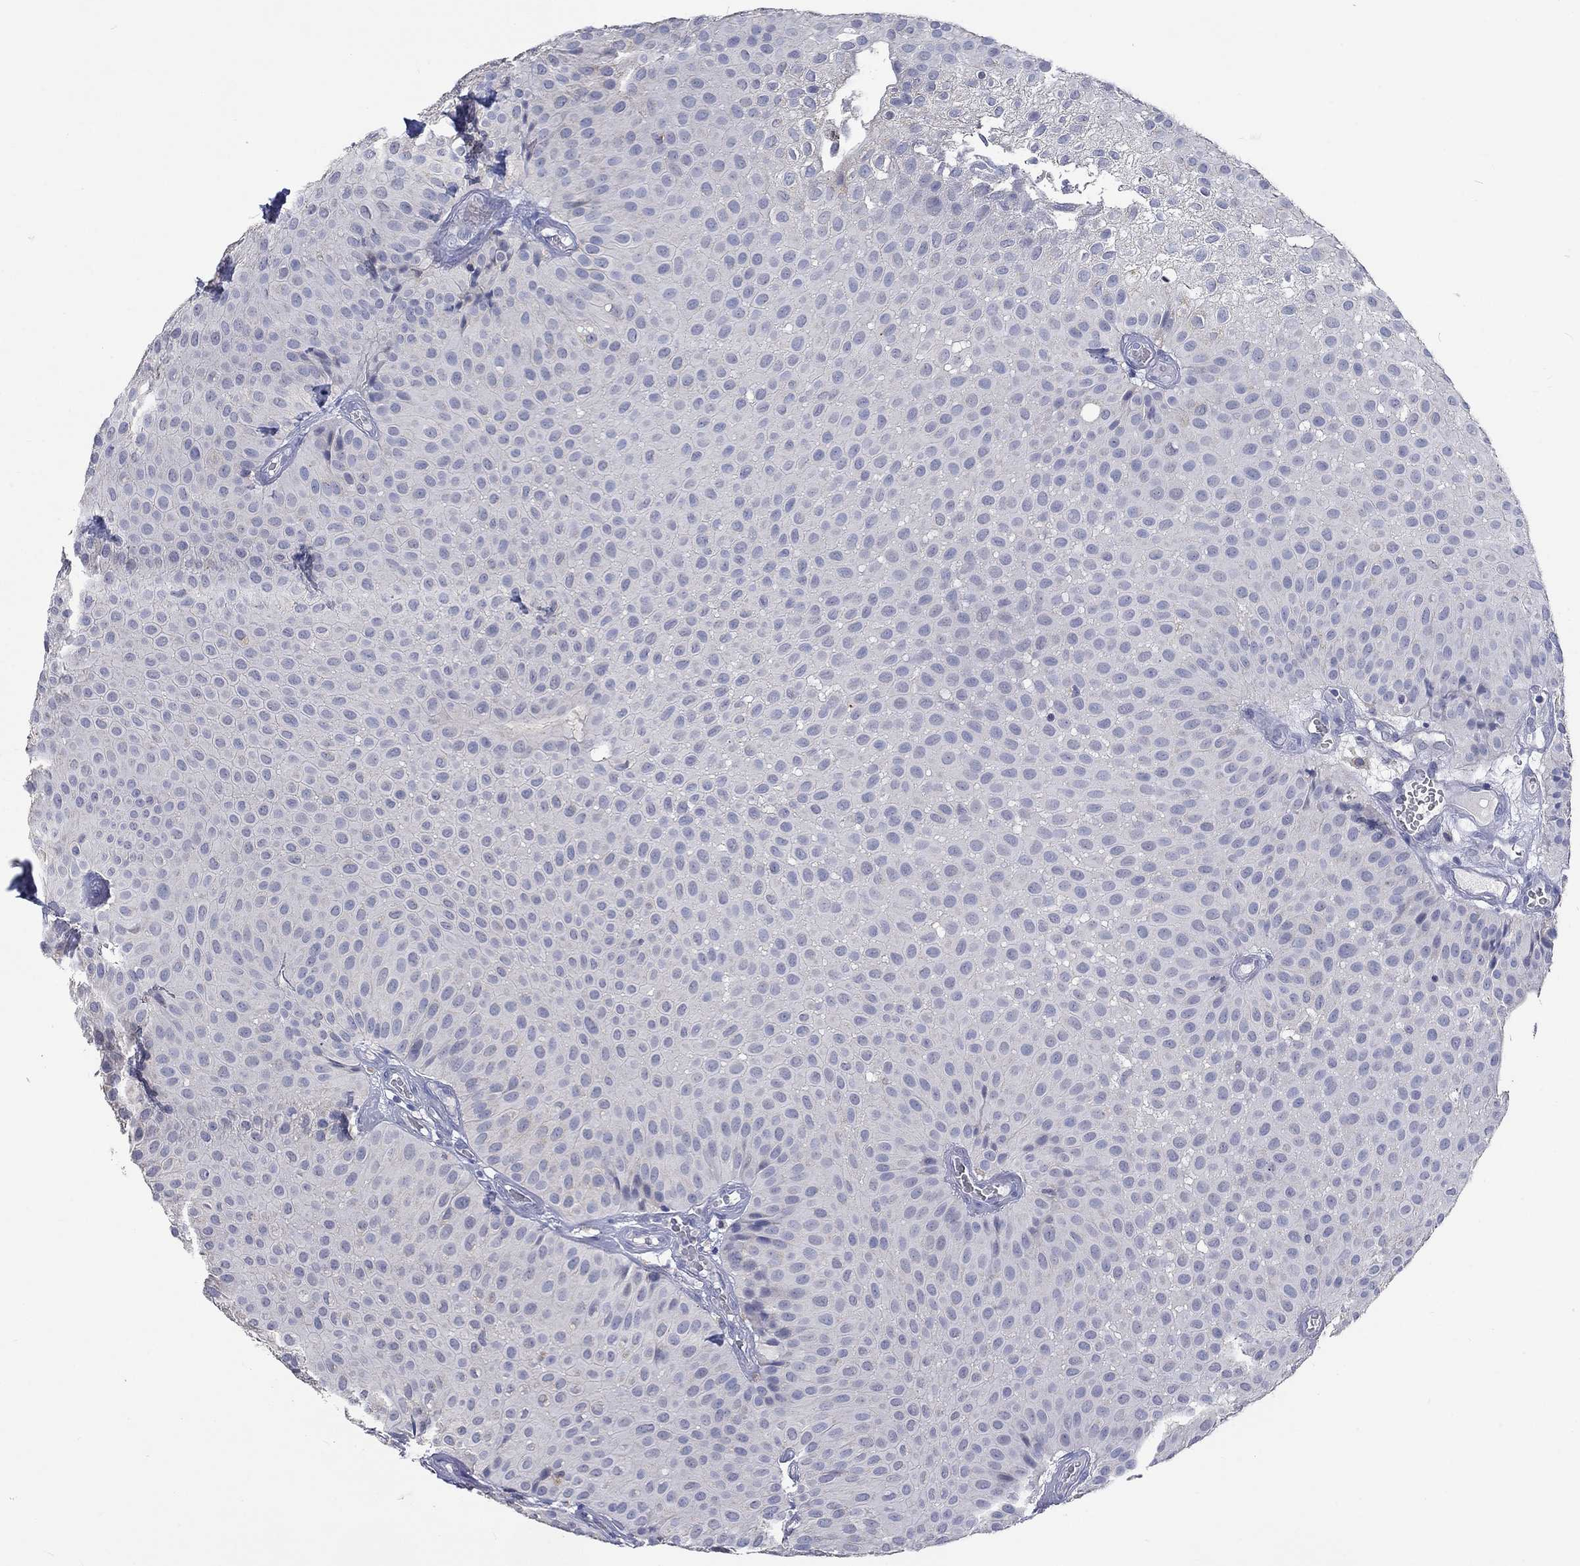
{"staining": {"intensity": "negative", "quantity": "none", "location": "none"}, "tissue": "urothelial cancer", "cell_type": "Tumor cells", "image_type": "cancer", "snomed": [{"axis": "morphology", "description": "Urothelial carcinoma, Low grade"}, {"axis": "topography", "description": "Urinary bladder"}], "caption": "This micrograph is of low-grade urothelial carcinoma stained with IHC to label a protein in brown with the nuclei are counter-stained blue. There is no expression in tumor cells. (Stains: DAB IHC with hematoxylin counter stain, Microscopy: brightfield microscopy at high magnification).", "gene": "UGT8", "patient": {"sex": "male", "age": 64}}